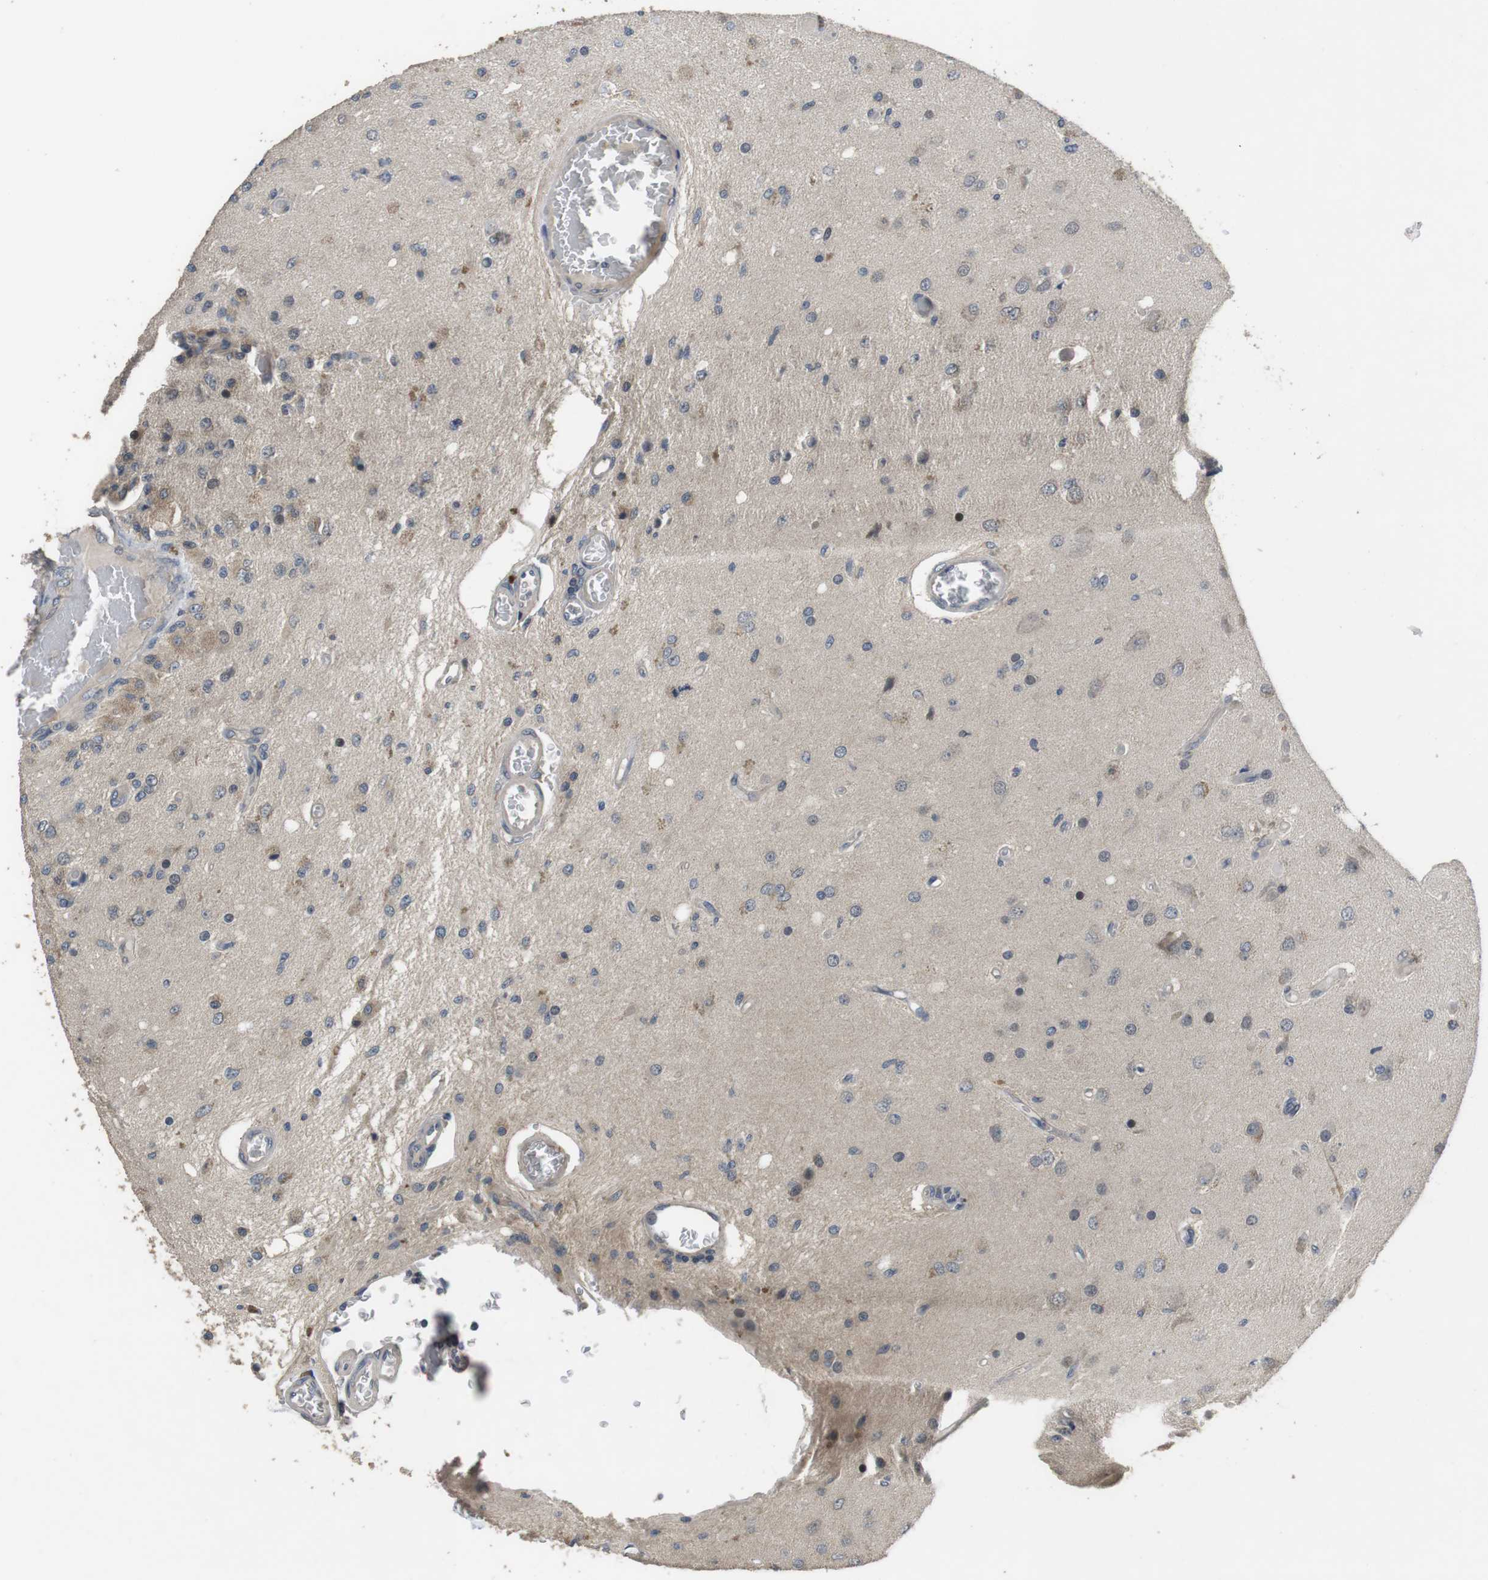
{"staining": {"intensity": "negative", "quantity": "none", "location": "none"}, "tissue": "glioma", "cell_type": "Tumor cells", "image_type": "cancer", "snomed": [{"axis": "morphology", "description": "Normal tissue, NOS"}, {"axis": "morphology", "description": "Glioma, malignant, High grade"}, {"axis": "topography", "description": "Cerebral cortex"}], "caption": "Photomicrograph shows no protein staining in tumor cells of malignant glioma (high-grade) tissue.", "gene": "ADGRL3", "patient": {"sex": "male", "age": 77}}